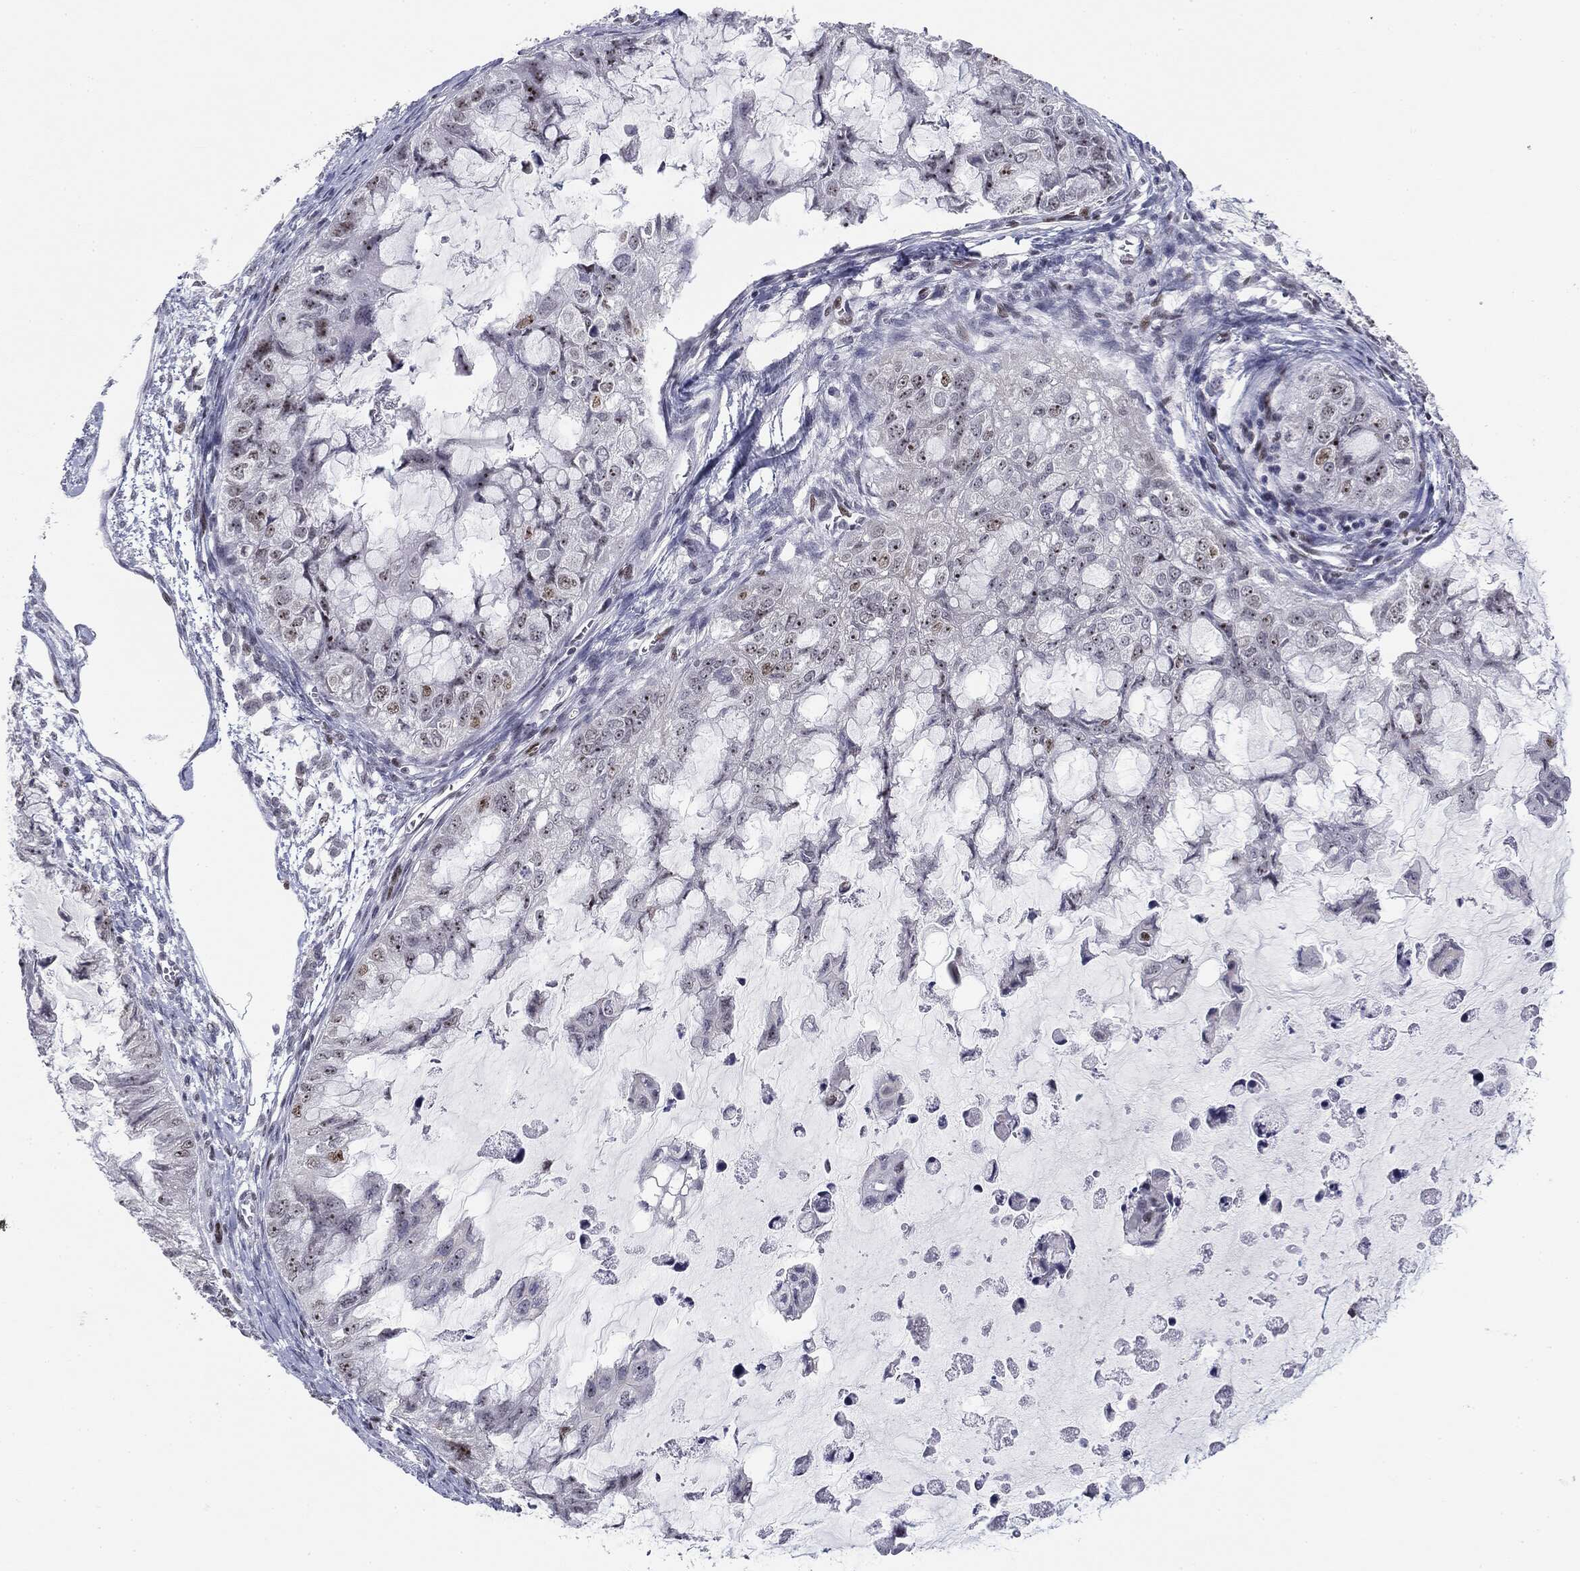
{"staining": {"intensity": "negative", "quantity": "none", "location": "none"}, "tissue": "ovarian cancer", "cell_type": "Tumor cells", "image_type": "cancer", "snomed": [{"axis": "morphology", "description": "Cystadenocarcinoma, mucinous, NOS"}, {"axis": "topography", "description": "Ovary"}], "caption": "DAB (3,3'-diaminobenzidine) immunohistochemical staining of ovarian cancer reveals no significant positivity in tumor cells.", "gene": "MDC1", "patient": {"sex": "female", "age": 72}}